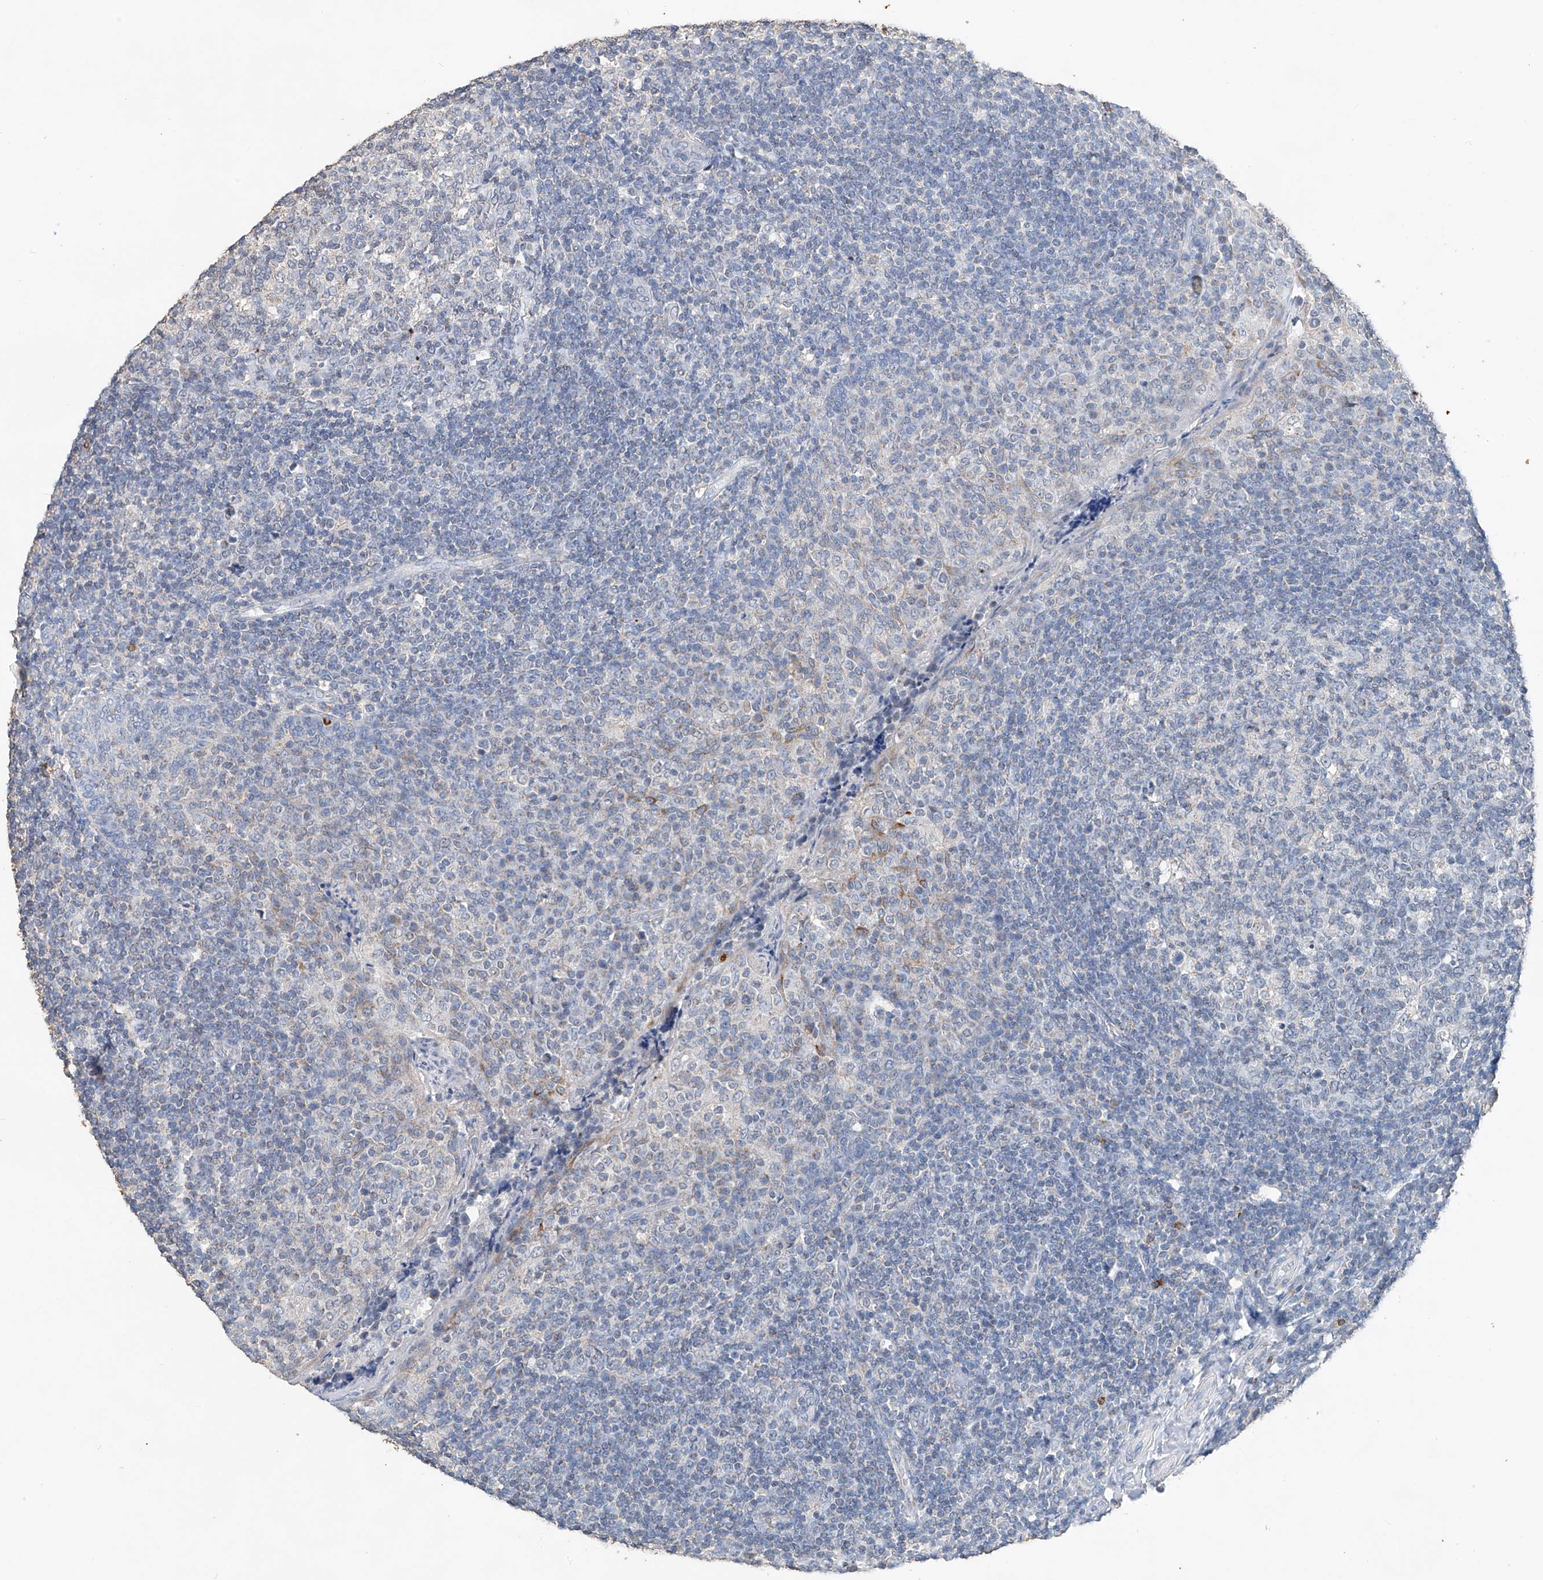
{"staining": {"intensity": "negative", "quantity": "none", "location": "none"}, "tissue": "tonsil", "cell_type": "Germinal center cells", "image_type": "normal", "snomed": [{"axis": "morphology", "description": "Normal tissue, NOS"}, {"axis": "topography", "description": "Tonsil"}], "caption": "A high-resolution photomicrograph shows immunohistochemistry staining of unremarkable tonsil, which shows no significant staining in germinal center cells.", "gene": "KLF15", "patient": {"sex": "female", "age": 19}}